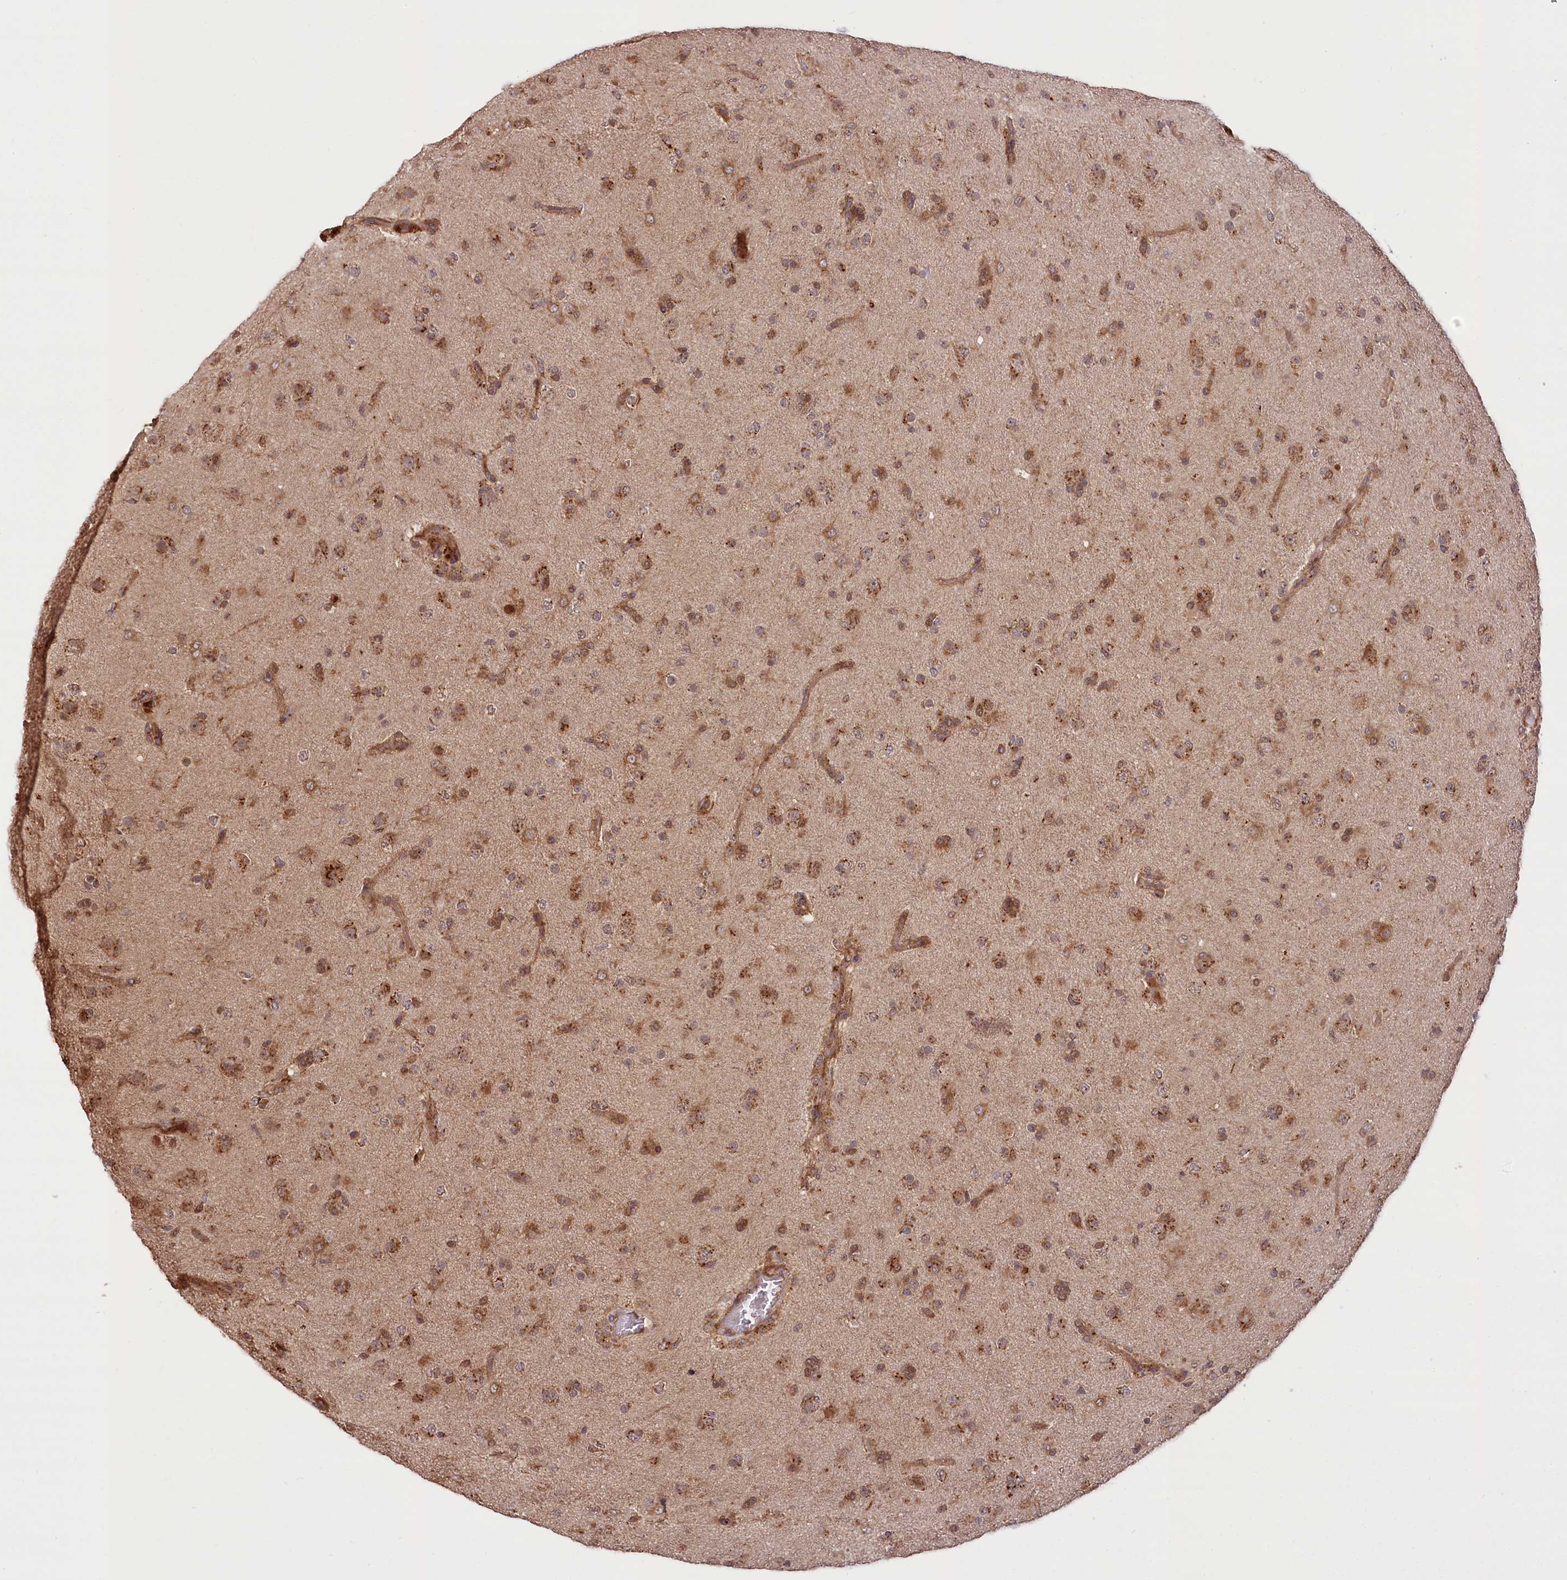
{"staining": {"intensity": "moderate", "quantity": ">75%", "location": "cytoplasmic/membranous,nuclear"}, "tissue": "glioma", "cell_type": "Tumor cells", "image_type": "cancer", "snomed": [{"axis": "morphology", "description": "Glioma, malignant, Low grade"}, {"axis": "topography", "description": "Brain"}], "caption": "Immunohistochemical staining of human glioma displays medium levels of moderate cytoplasmic/membranous and nuclear positivity in about >75% of tumor cells. The staining is performed using DAB brown chromogen to label protein expression. The nuclei are counter-stained blue using hematoxylin.", "gene": "CARD19", "patient": {"sex": "male", "age": 65}}